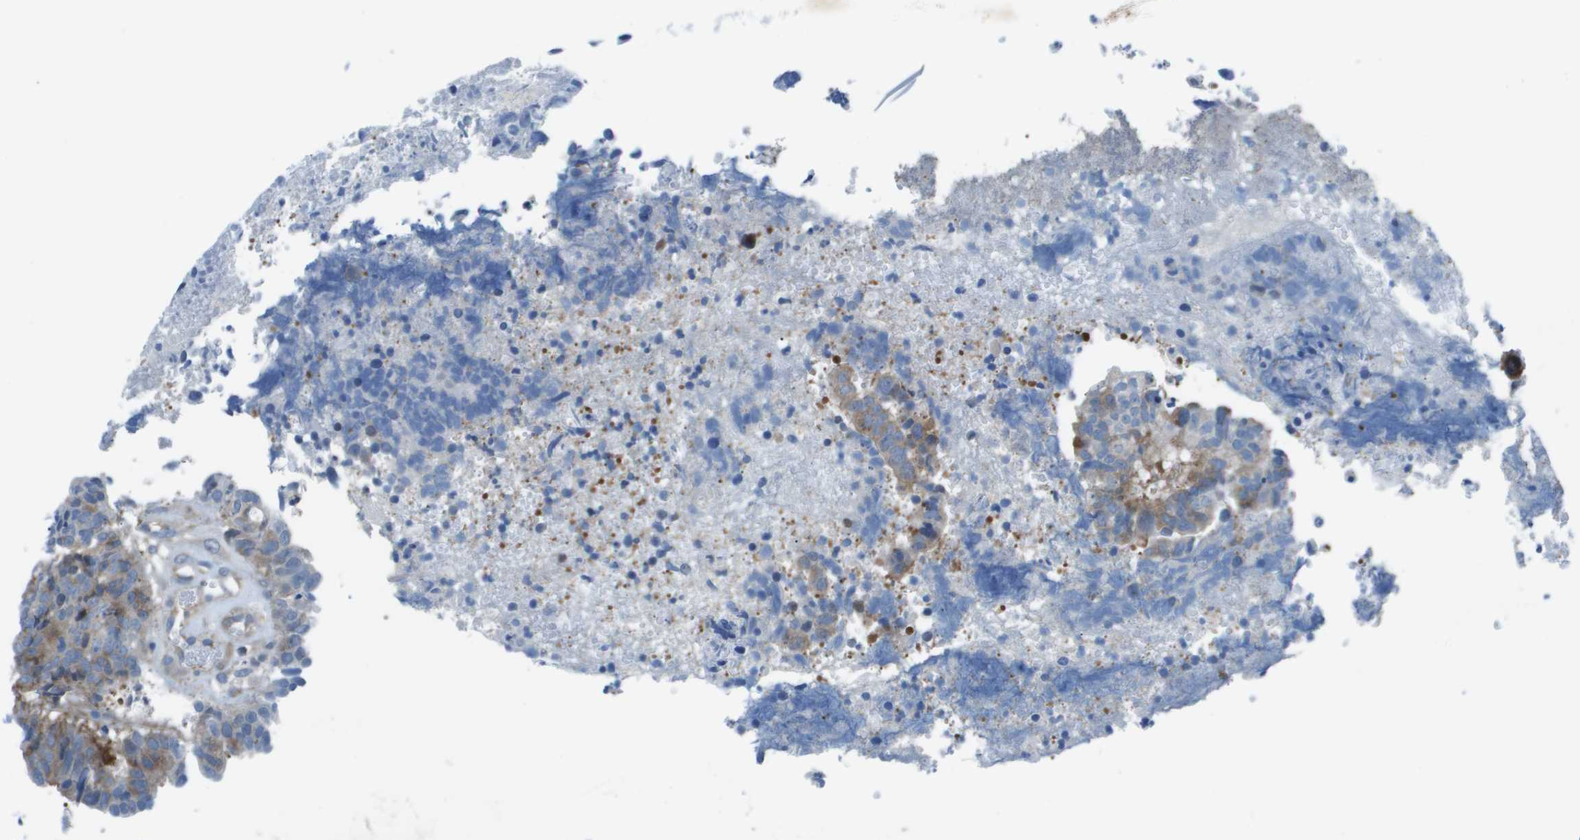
{"staining": {"intensity": "weak", "quantity": "<25%", "location": "cytoplasmic/membranous"}, "tissue": "colorectal cancer", "cell_type": "Tumor cells", "image_type": "cancer", "snomed": [{"axis": "morphology", "description": "Adenocarcinoma, NOS"}, {"axis": "topography", "description": "Rectum"}], "caption": "This is an immunohistochemistry (IHC) image of adenocarcinoma (colorectal). There is no positivity in tumor cells.", "gene": "STIP1", "patient": {"sex": "male", "age": 72}}